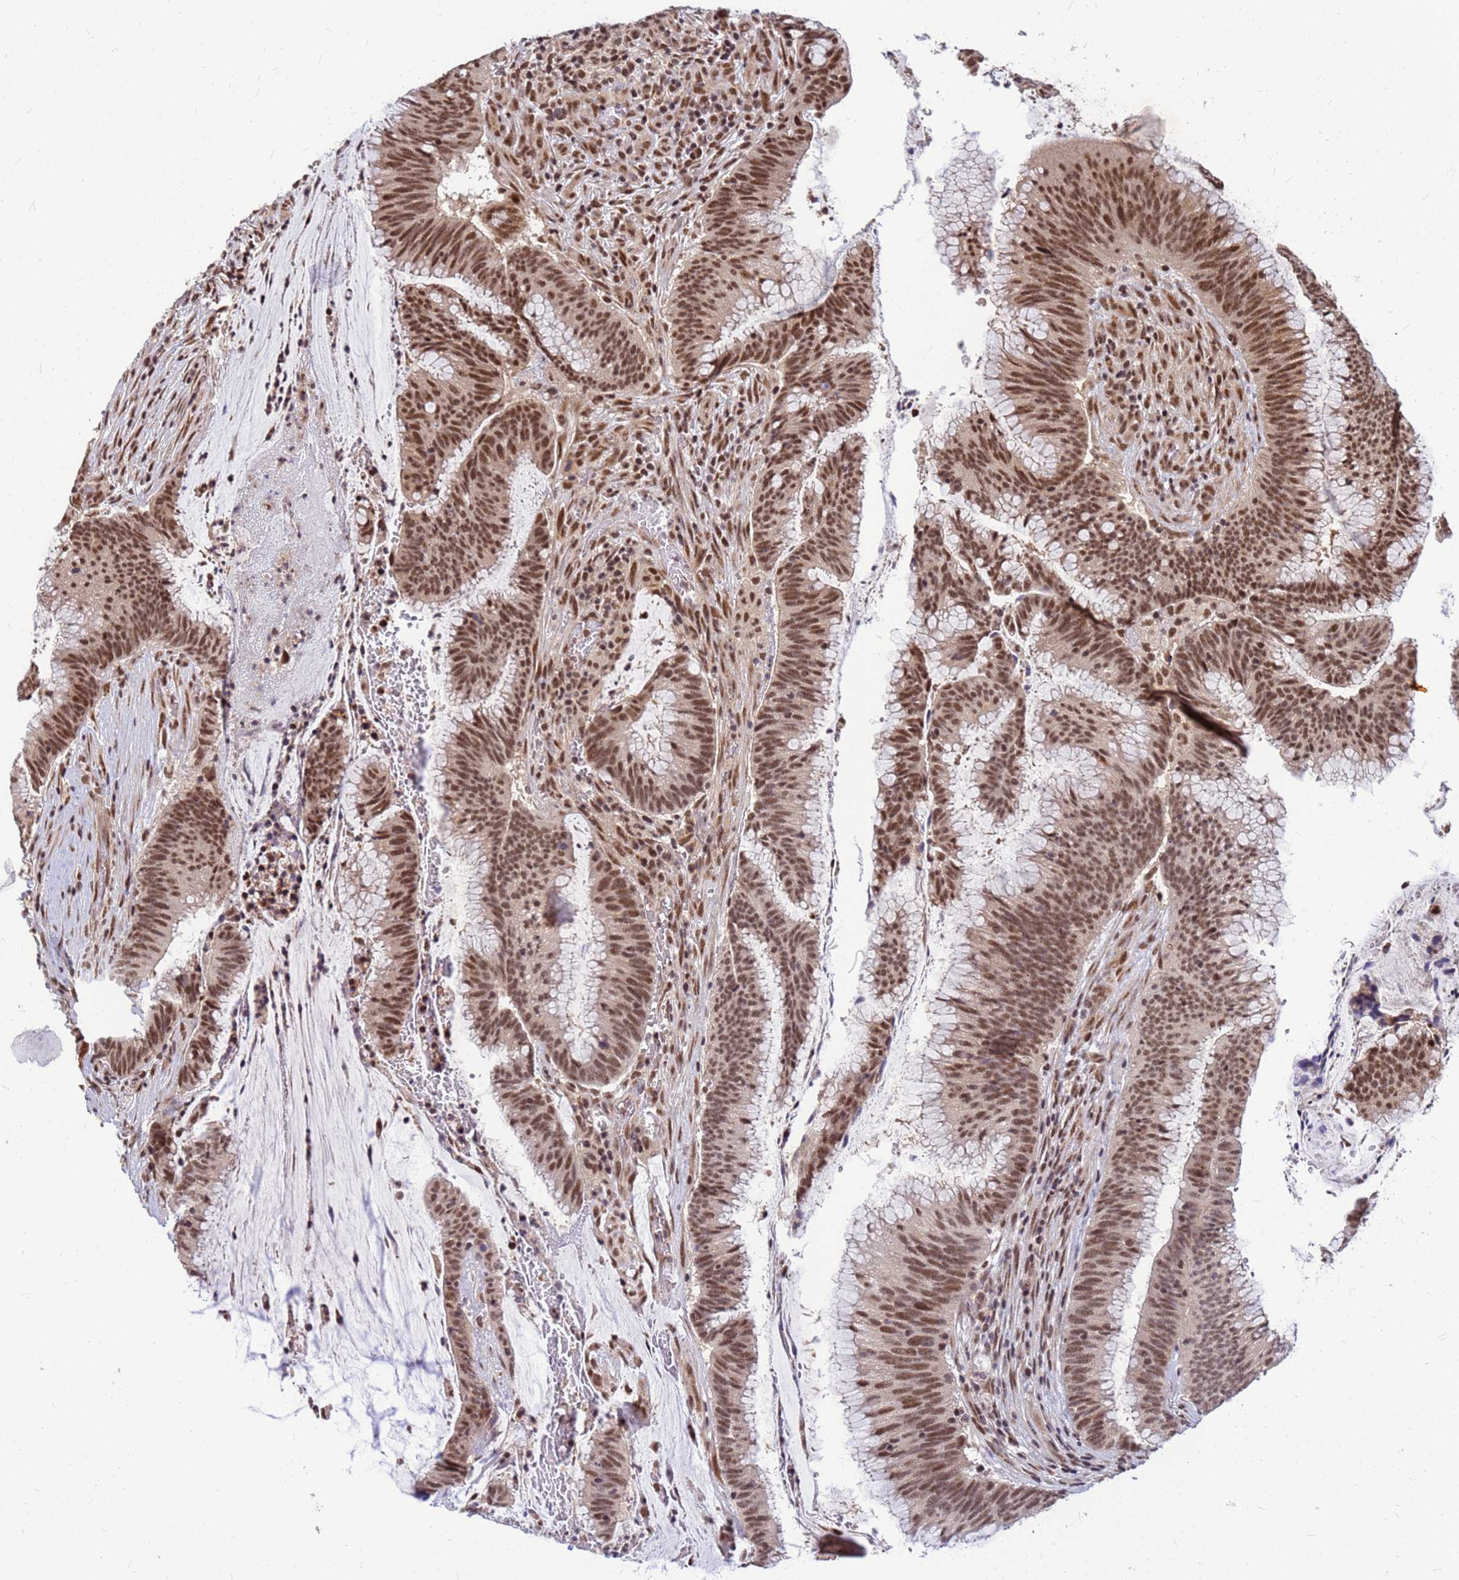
{"staining": {"intensity": "moderate", "quantity": ">75%", "location": "nuclear"}, "tissue": "colorectal cancer", "cell_type": "Tumor cells", "image_type": "cancer", "snomed": [{"axis": "morphology", "description": "Adenocarcinoma, NOS"}, {"axis": "topography", "description": "Rectum"}], "caption": "A high-resolution micrograph shows immunohistochemistry staining of colorectal cancer (adenocarcinoma), which exhibits moderate nuclear staining in about >75% of tumor cells. The protein of interest is shown in brown color, while the nuclei are stained blue.", "gene": "NCBP2", "patient": {"sex": "female", "age": 77}}